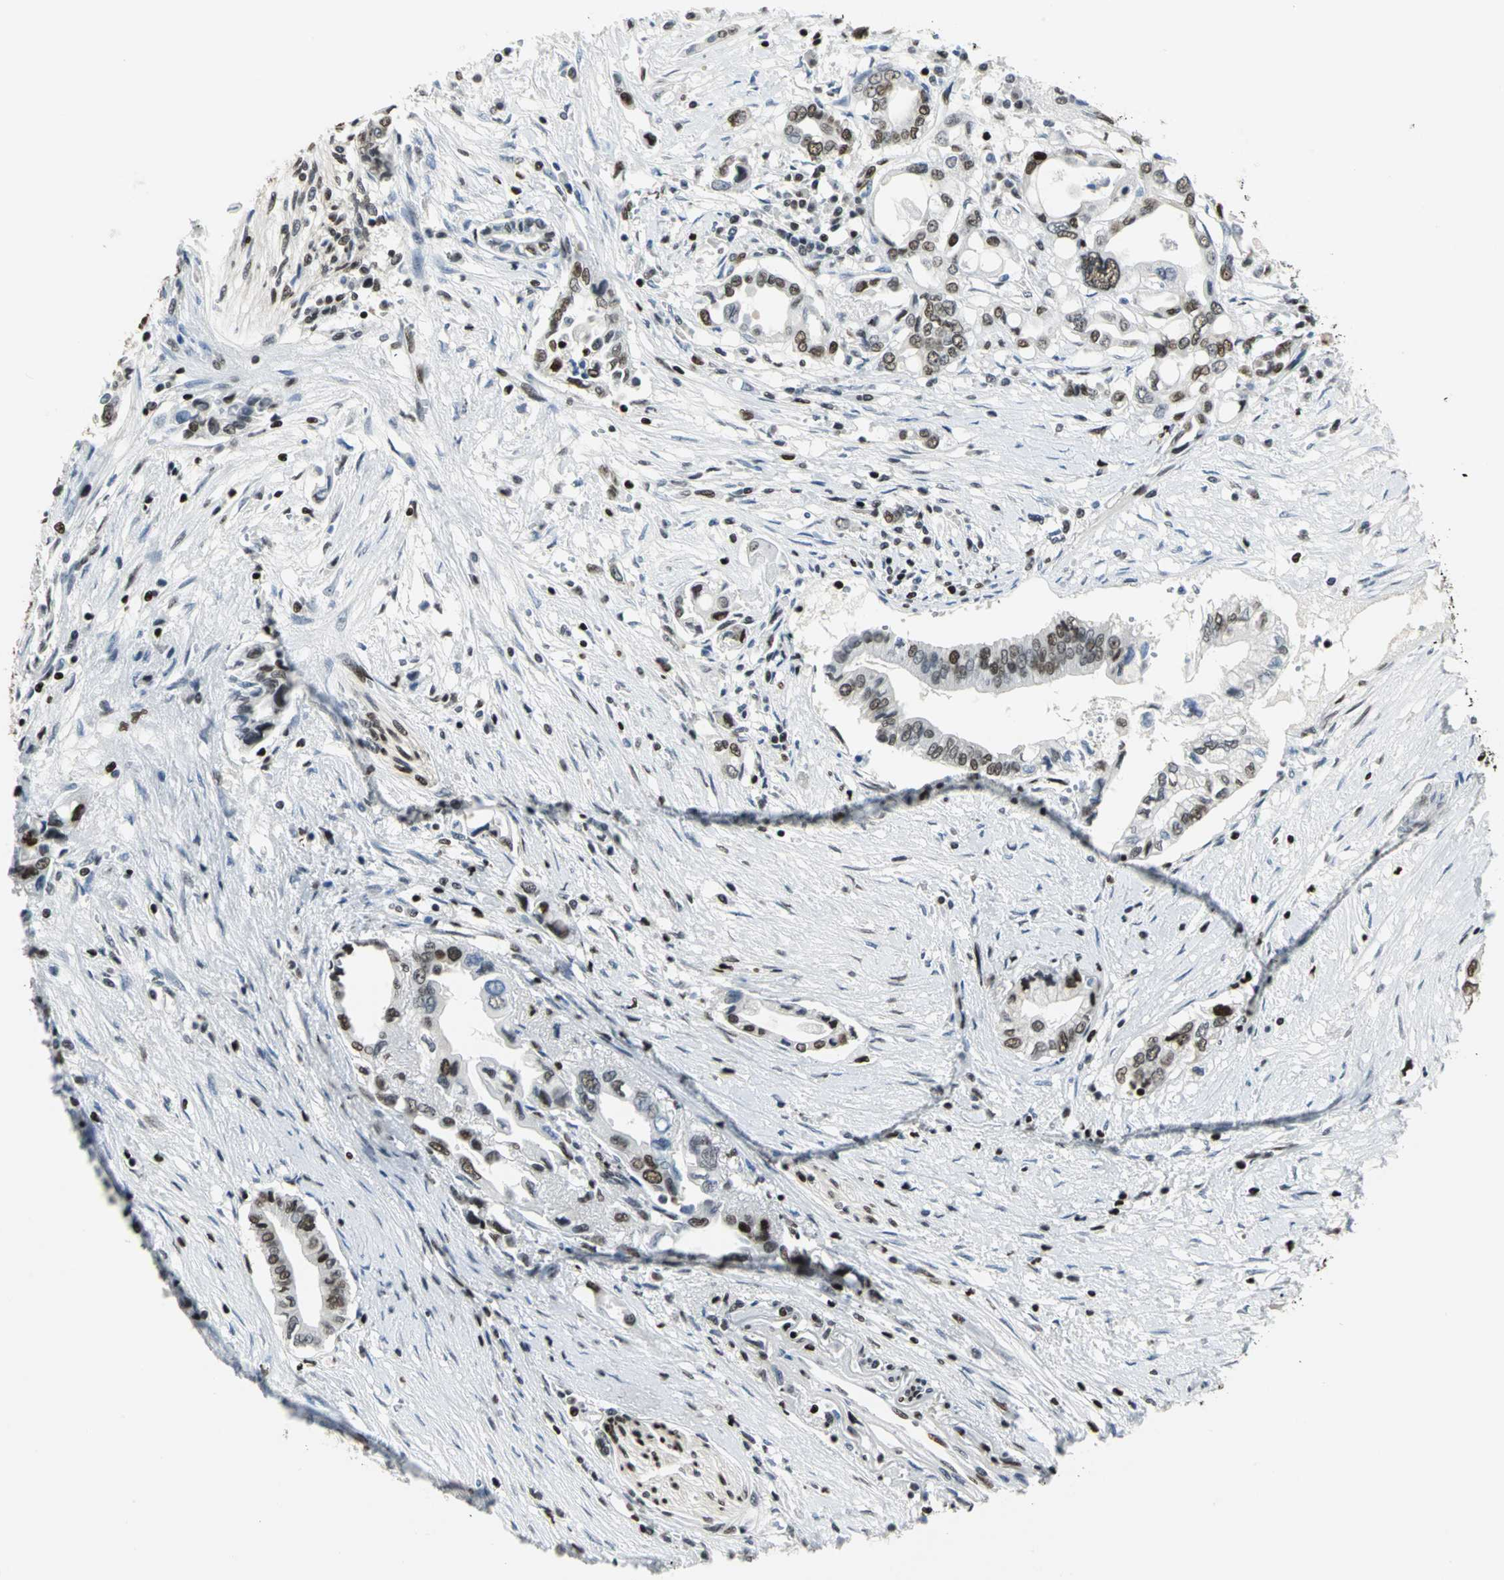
{"staining": {"intensity": "strong", "quantity": "25%-75%", "location": "nuclear"}, "tissue": "pancreatic cancer", "cell_type": "Tumor cells", "image_type": "cancer", "snomed": [{"axis": "morphology", "description": "Adenocarcinoma, NOS"}, {"axis": "topography", "description": "Pancreas"}], "caption": "Pancreatic cancer stained with DAB immunohistochemistry (IHC) demonstrates high levels of strong nuclear staining in about 25%-75% of tumor cells. The staining is performed using DAB brown chromogen to label protein expression. The nuclei are counter-stained blue using hematoxylin.", "gene": "HNRNPD", "patient": {"sex": "female", "age": 57}}